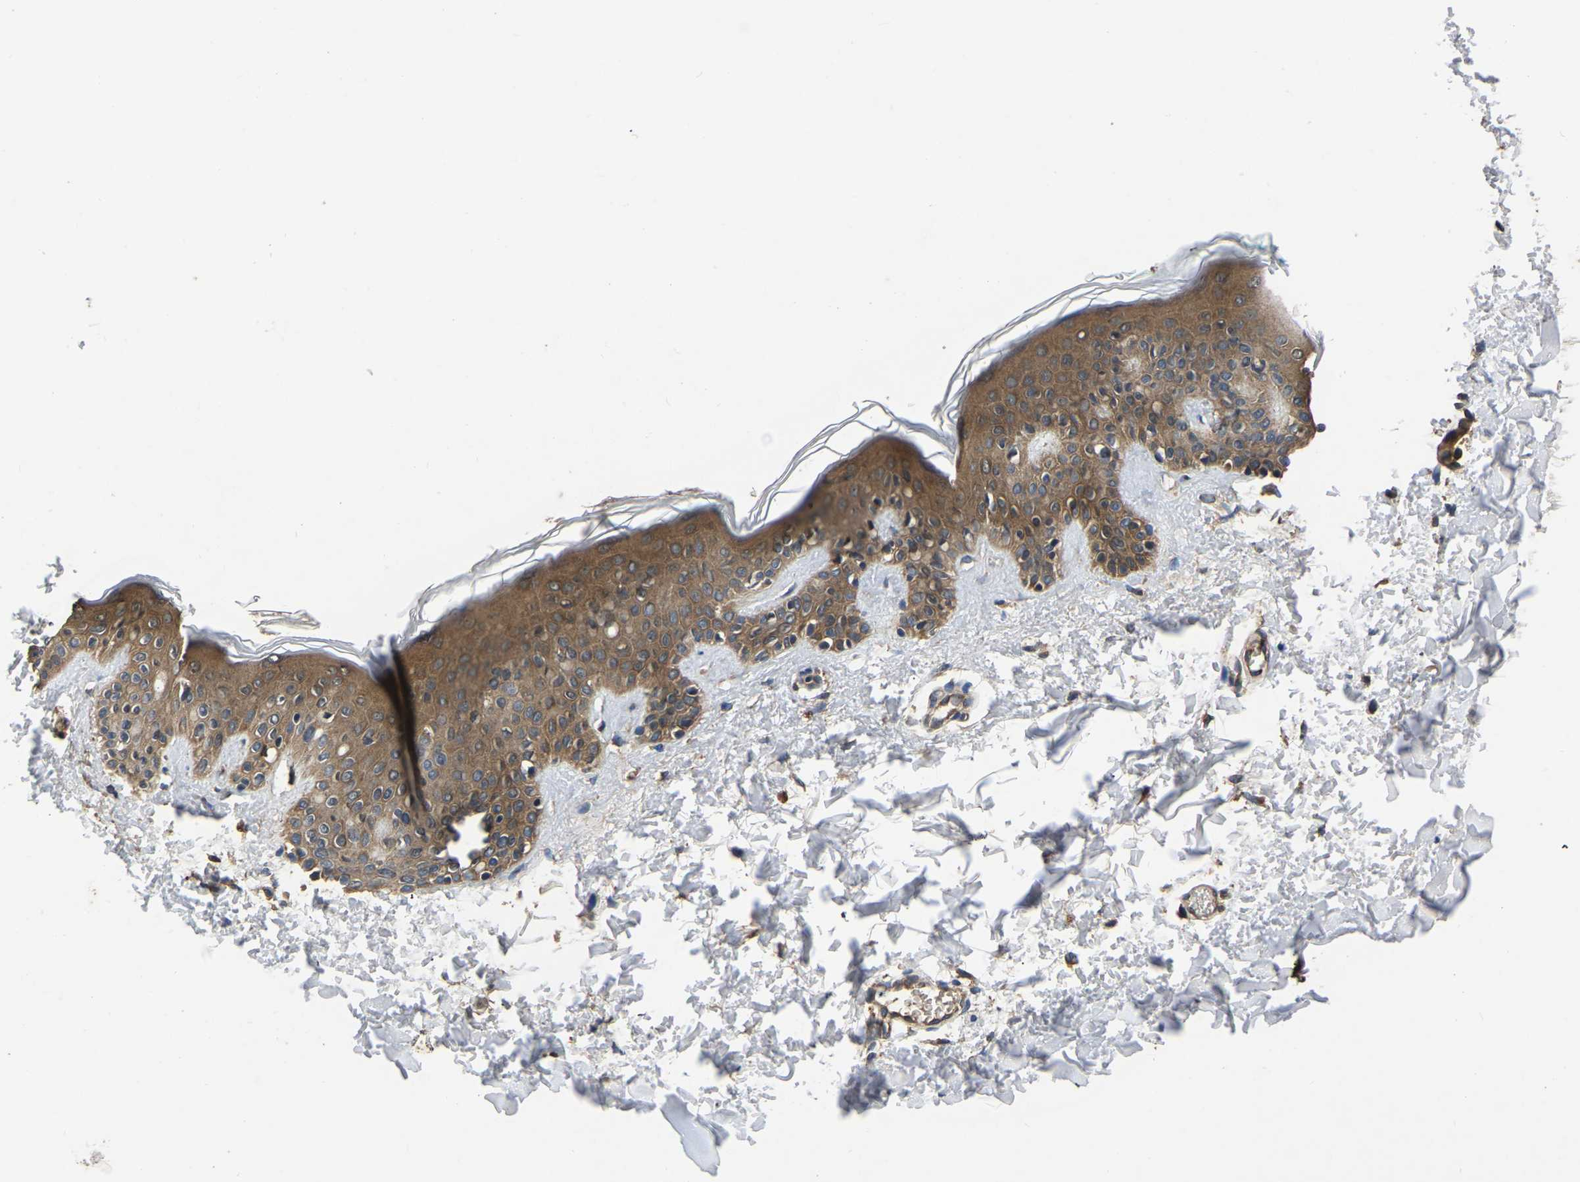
{"staining": {"intensity": "moderate", "quantity": ">75%", "location": "cytoplasmic/membranous"}, "tissue": "skin", "cell_type": "Fibroblasts", "image_type": "normal", "snomed": [{"axis": "morphology", "description": "Normal tissue, NOS"}, {"axis": "topography", "description": "Skin"}], "caption": "Protein staining reveals moderate cytoplasmic/membranous expression in approximately >75% of fibroblasts in normal skin.", "gene": "CRYZL1", "patient": {"sex": "male", "age": 30}}